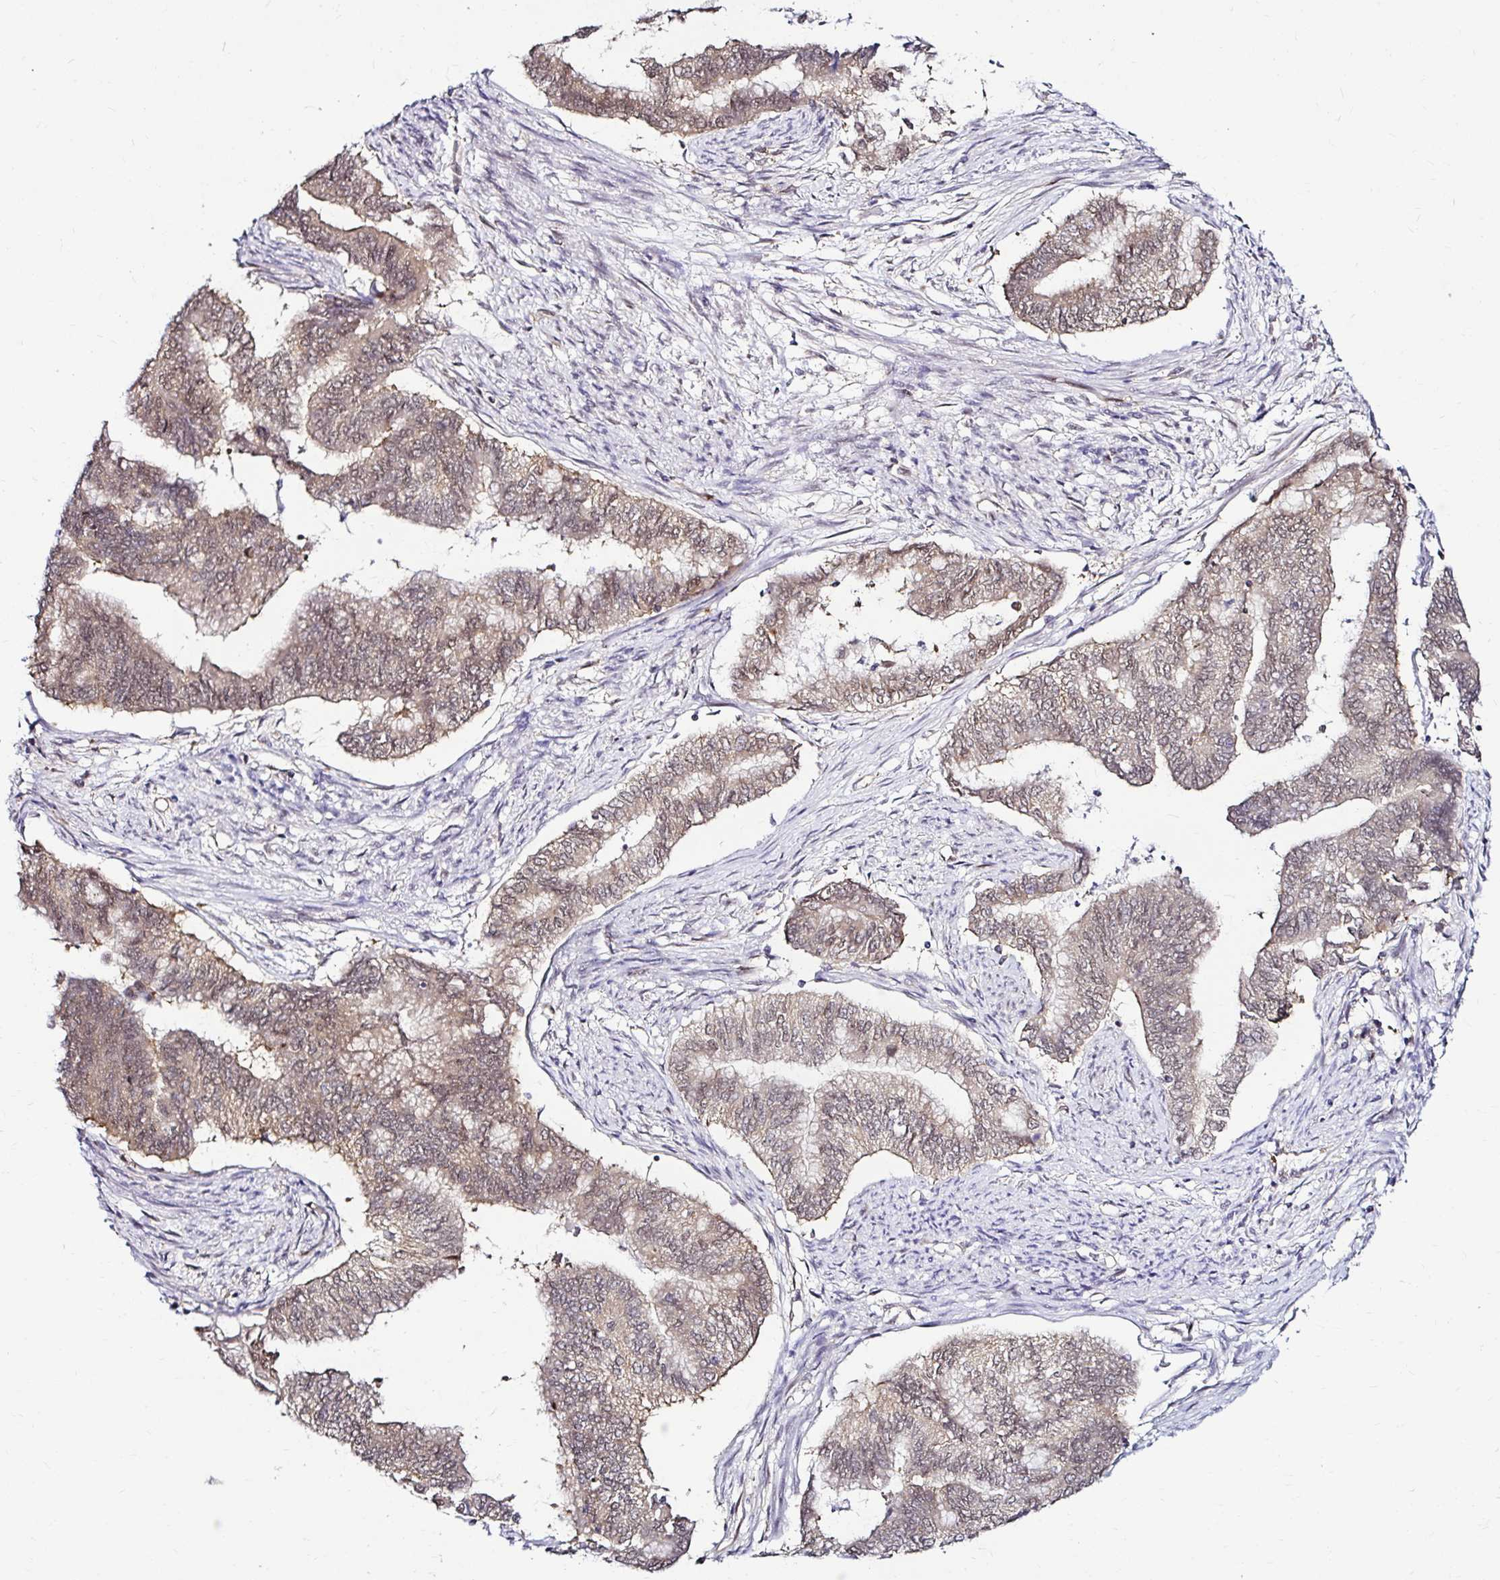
{"staining": {"intensity": "weak", "quantity": ">75%", "location": "nuclear"}, "tissue": "endometrial cancer", "cell_type": "Tumor cells", "image_type": "cancer", "snomed": [{"axis": "morphology", "description": "Adenocarcinoma, NOS"}, {"axis": "topography", "description": "Endometrium"}], "caption": "Immunohistochemistry histopathology image of endometrial cancer stained for a protein (brown), which displays low levels of weak nuclear positivity in about >75% of tumor cells.", "gene": "PSMD3", "patient": {"sex": "female", "age": 65}}